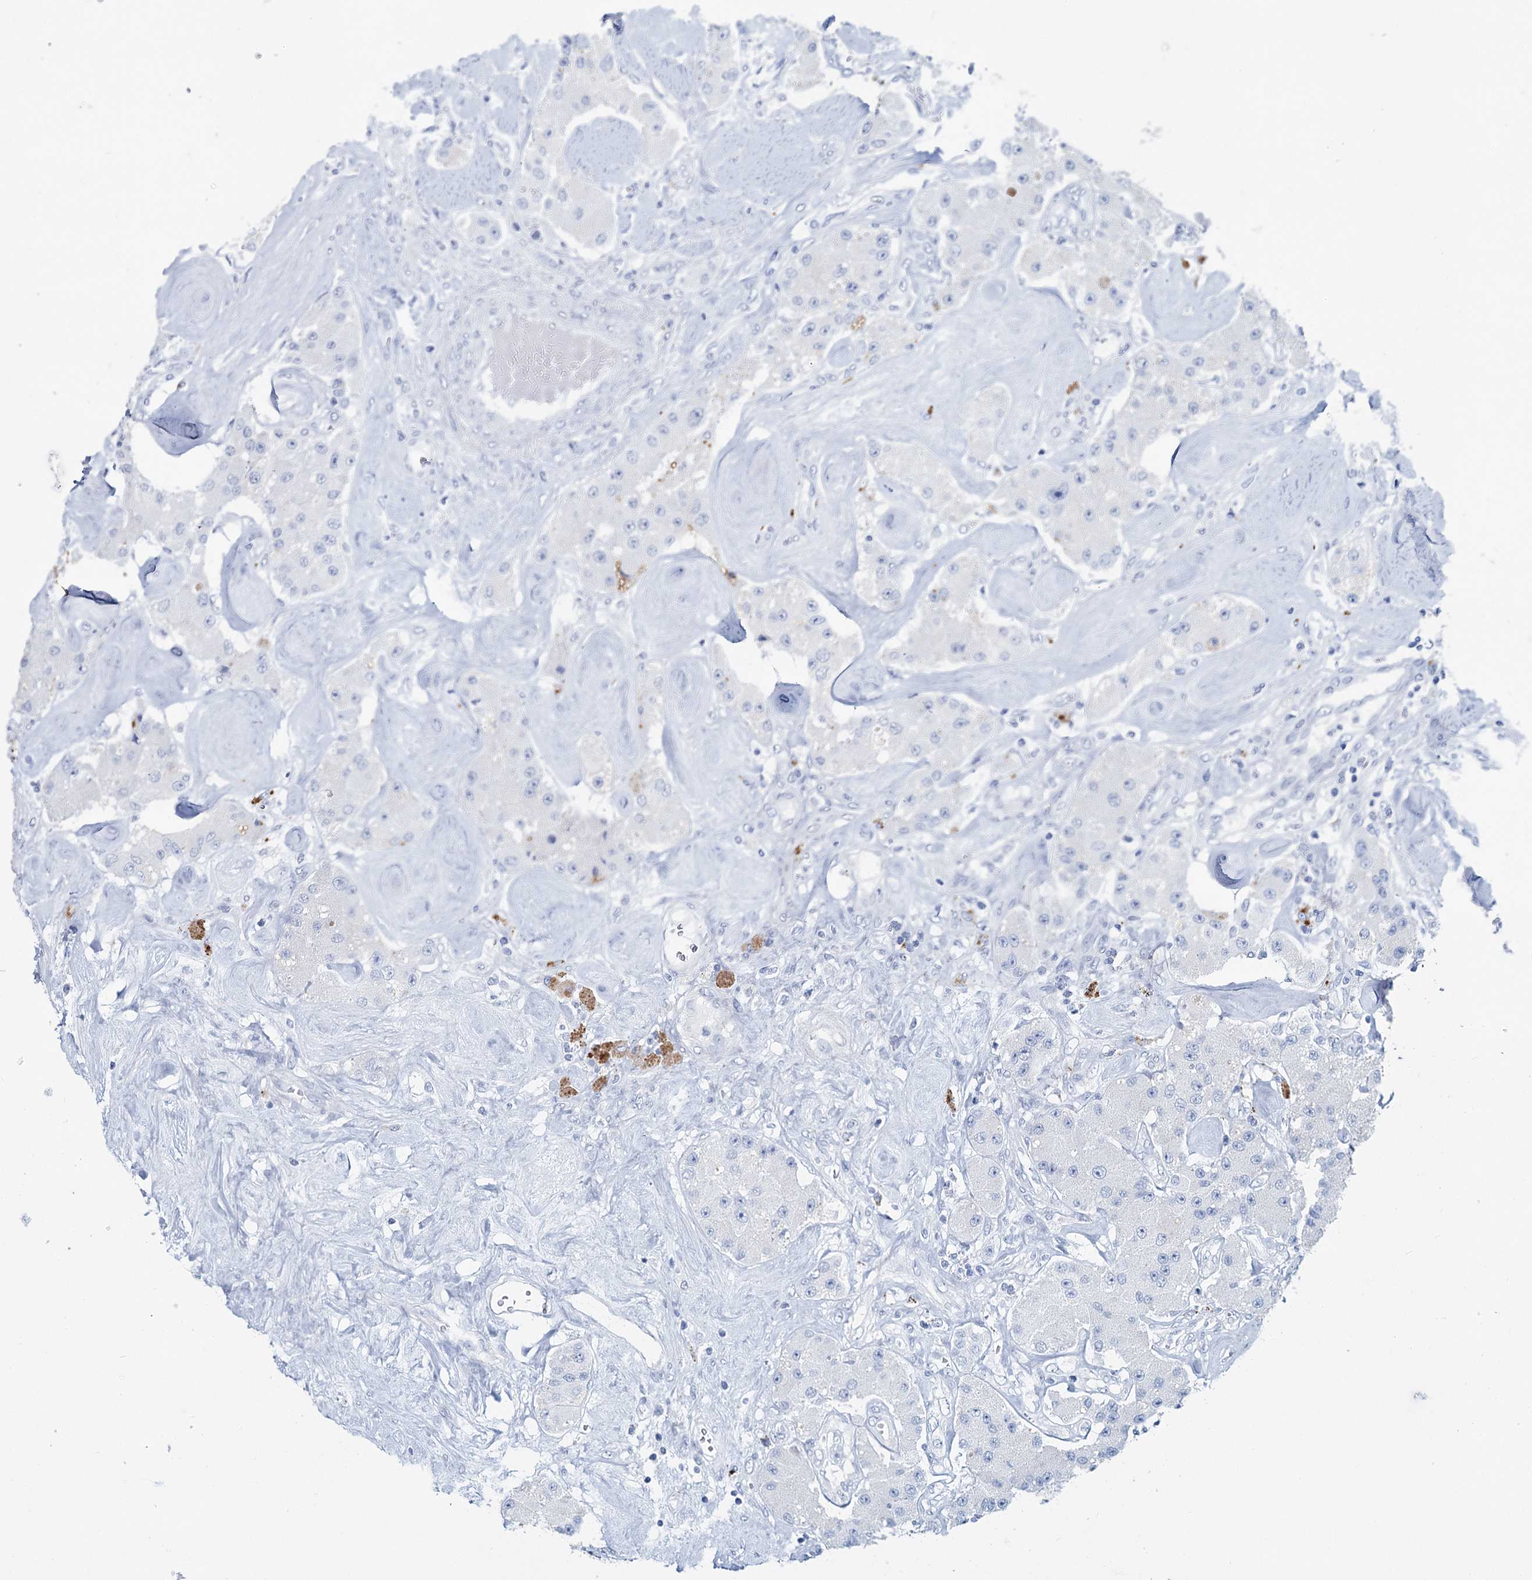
{"staining": {"intensity": "negative", "quantity": "none", "location": "none"}, "tissue": "carcinoid", "cell_type": "Tumor cells", "image_type": "cancer", "snomed": [{"axis": "morphology", "description": "Carcinoid, malignant, NOS"}, {"axis": "topography", "description": "Pancreas"}], "caption": "DAB immunohistochemical staining of carcinoid demonstrates no significant positivity in tumor cells.", "gene": "METTL7B", "patient": {"sex": "male", "age": 41}}